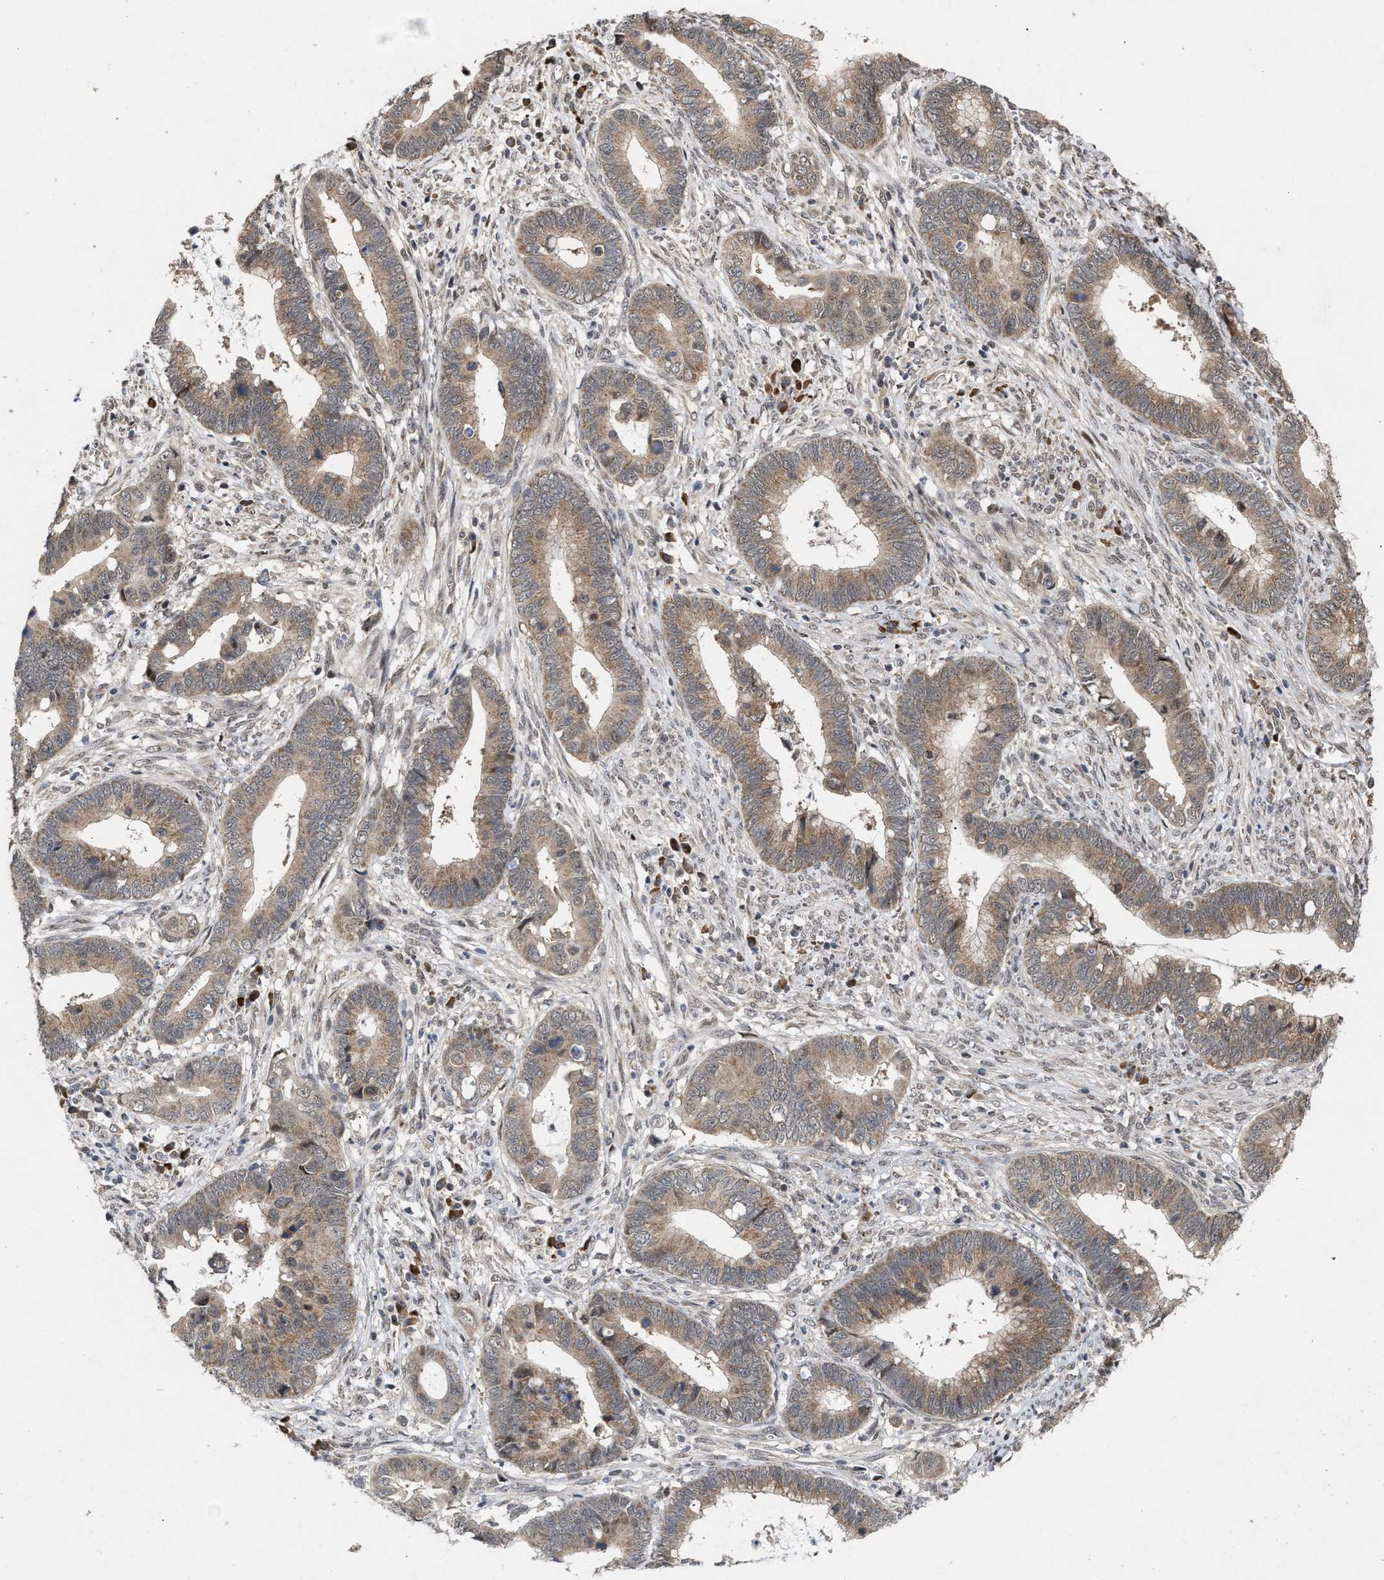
{"staining": {"intensity": "moderate", "quantity": ">75%", "location": "cytoplasmic/membranous"}, "tissue": "cervical cancer", "cell_type": "Tumor cells", "image_type": "cancer", "snomed": [{"axis": "morphology", "description": "Adenocarcinoma, NOS"}, {"axis": "topography", "description": "Cervix"}], "caption": "Immunohistochemistry (DAB) staining of cervical adenocarcinoma reveals moderate cytoplasmic/membranous protein staining in approximately >75% of tumor cells. (DAB = brown stain, brightfield microscopy at high magnification).", "gene": "MKNK2", "patient": {"sex": "female", "age": 44}}